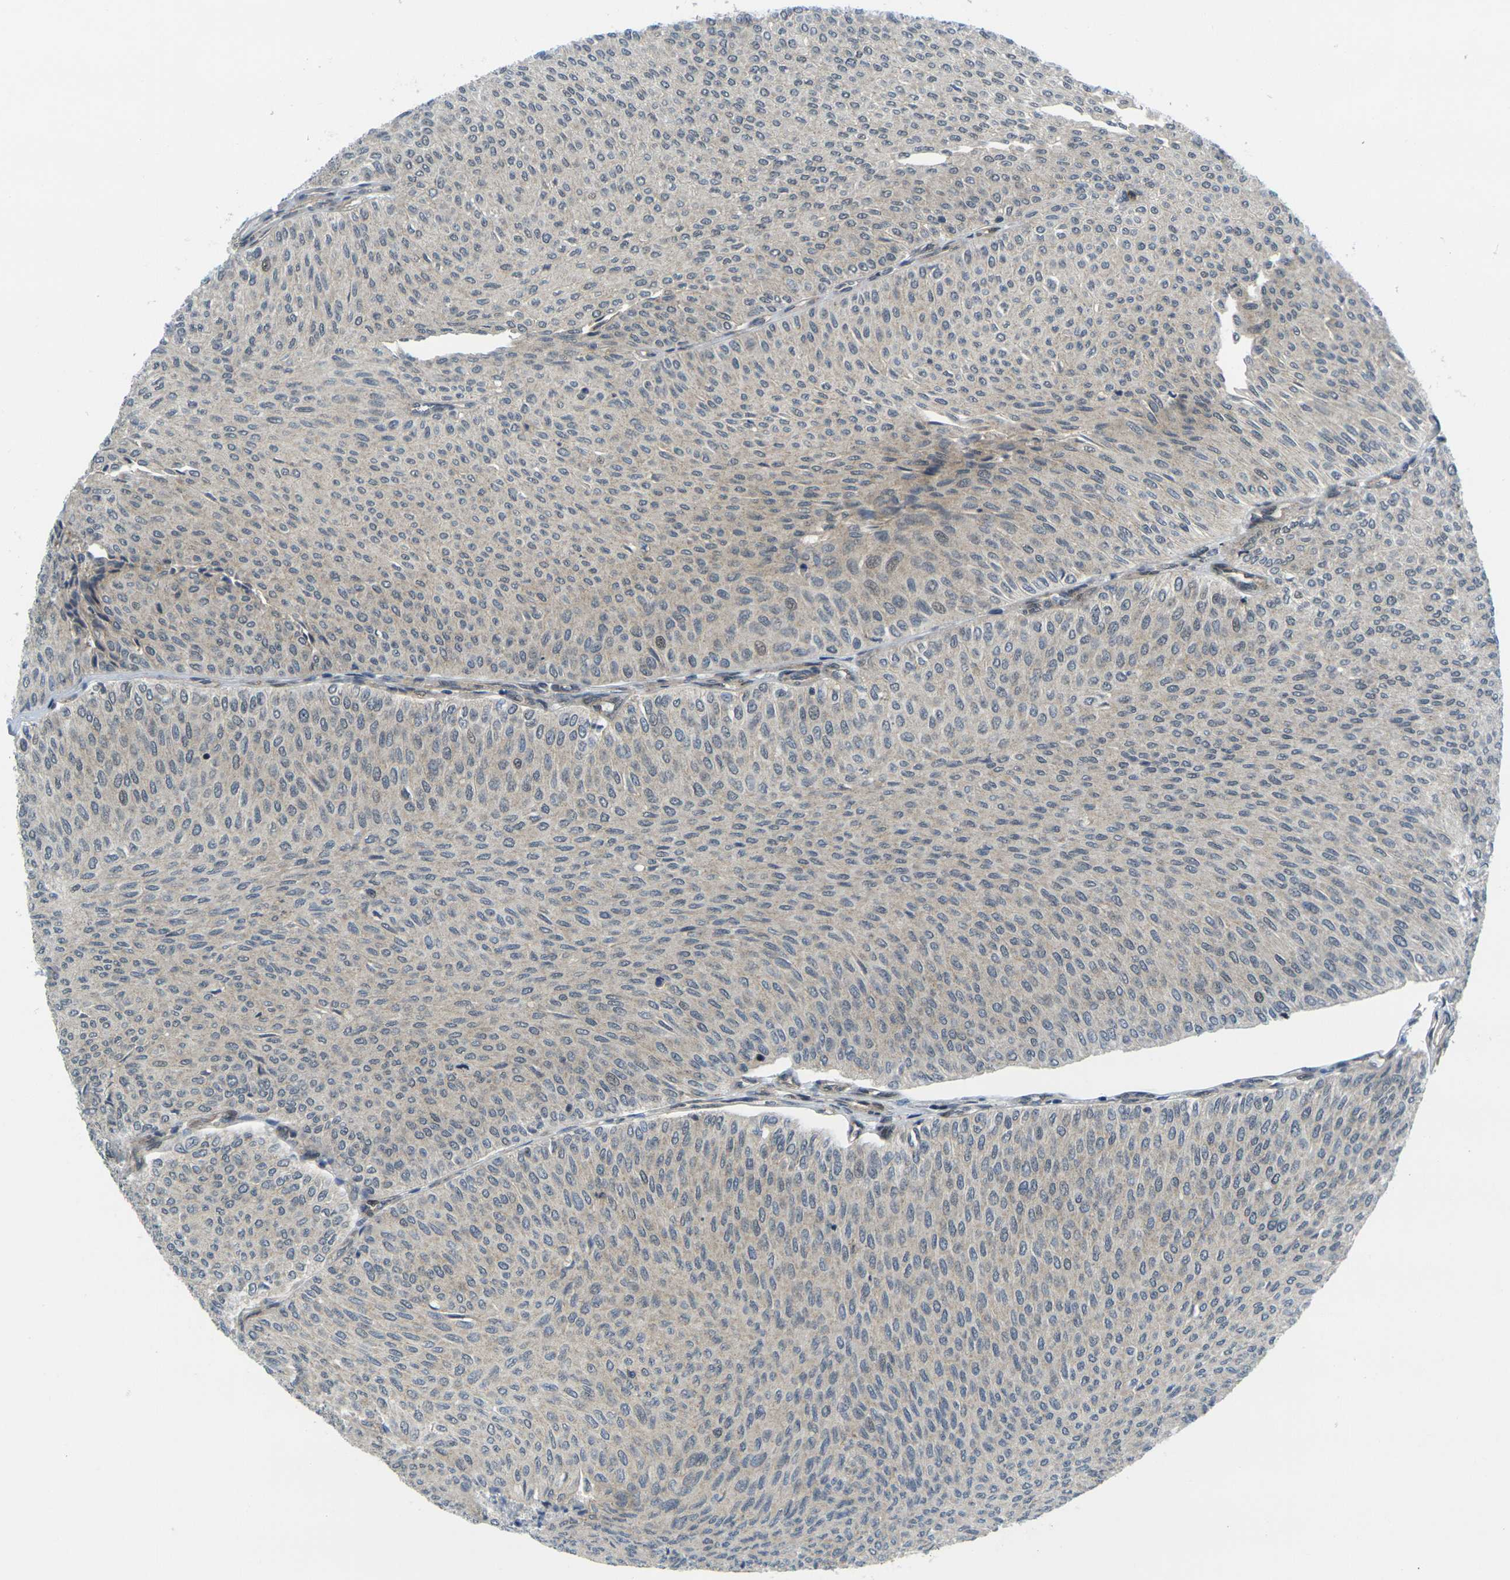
{"staining": {"intensity": "weak", "quantity": "<25%", "location": "nuclear"}, "tissue": "urothelial cancer", "cell_type": "Tumor cells", "image_type": "cancer", "snomed": [{"axis": "morphology", "description": "Urothelial carcinoma, Low grade"}, {"axis": "topography", "description": "Urinary bladder"}], "caption": "This is an immunohistochemistry (IHC) photomicrograph of human low-grade urothelial carcinoma. There is no expression in tumor cells.", "gene": "KCTD10", "patient": {"sex": "male", "age": 78}}